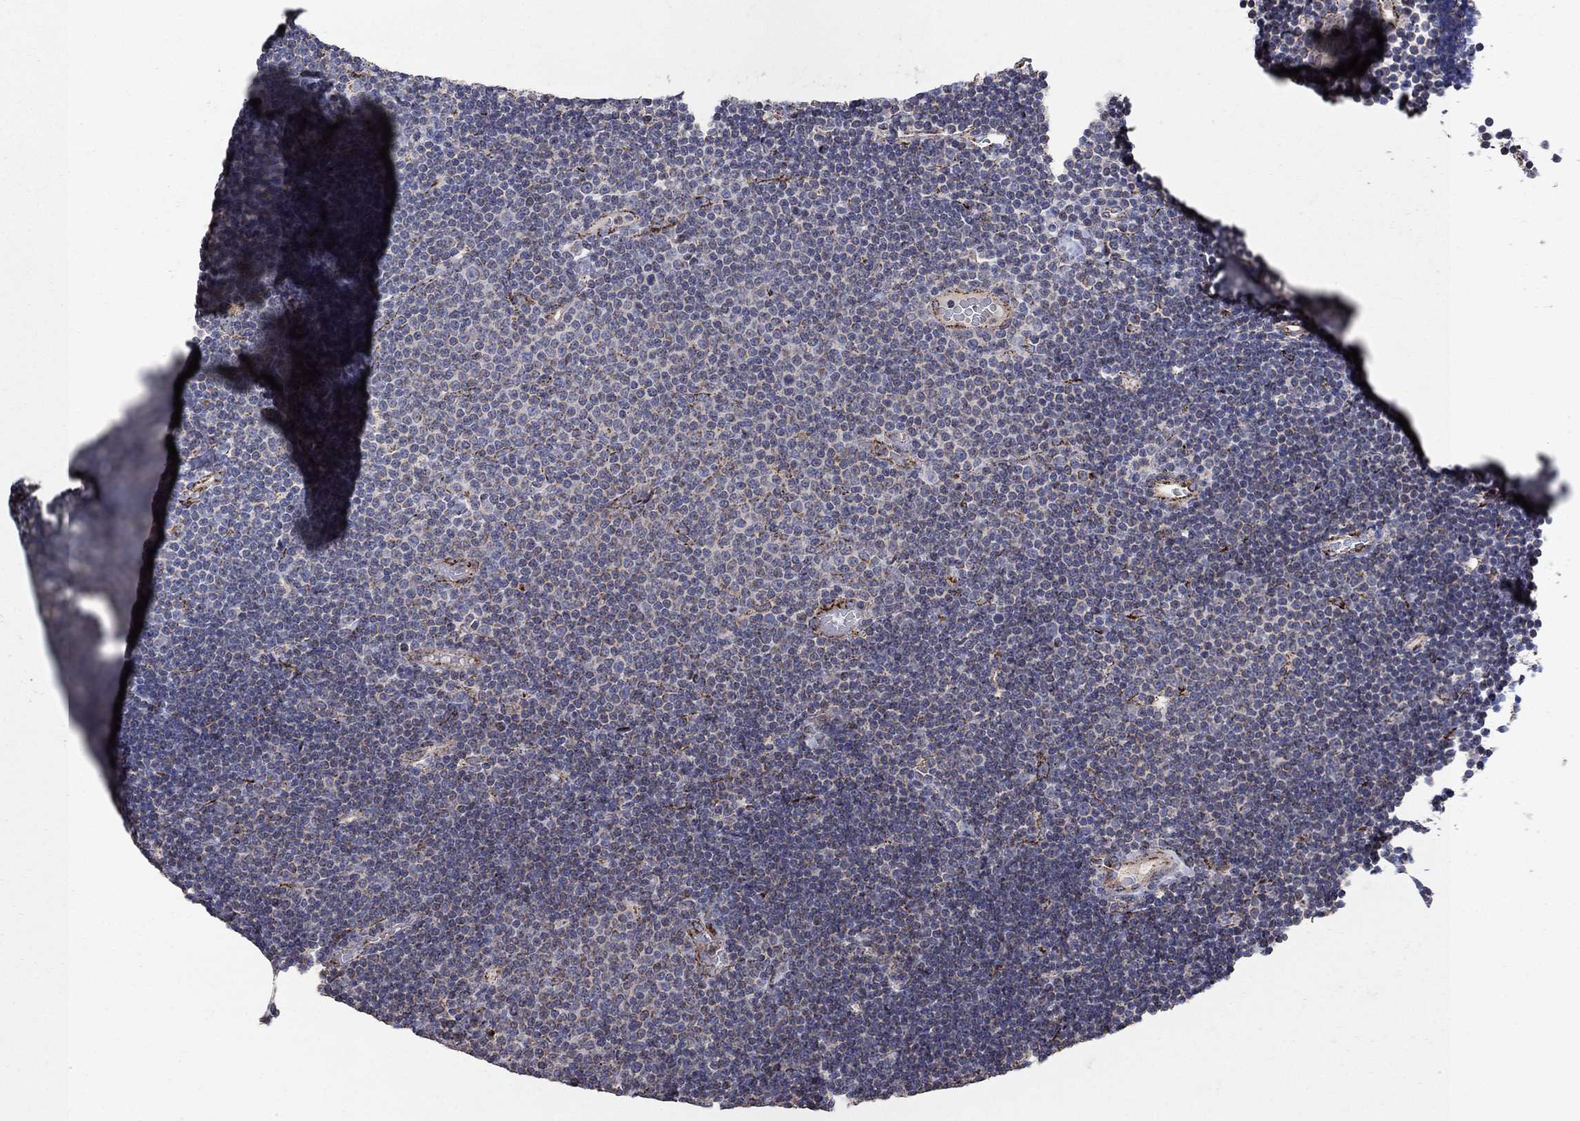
{"staining": {"intensity": "strong", "quantity": "<25%", "location": "cytoplasmic/membranous"}, "tissue": "lymphoma", "cell_type": "Tumor cells", "image_type": "cancer", "snomed": [{"axis": "morphology", "description": "Malignant lymphoma, non-Hodgkin's type, Low grade"}, {"axis": "topography", "description": "Brain"}], "caption": "DAB immunohistochemical staining of human low-grade malignant lymphoma, non-Hodgkin's type shows strong cytoplasmic/membranous protein expression in about <25% of tumor cells. (DAB (3,3'-diaminobenzidine) IHC, brown staining for protein, blue staining for nuclei).", "gene": "PNPLA2", "patient": {"sex": "female", "age": 66}}